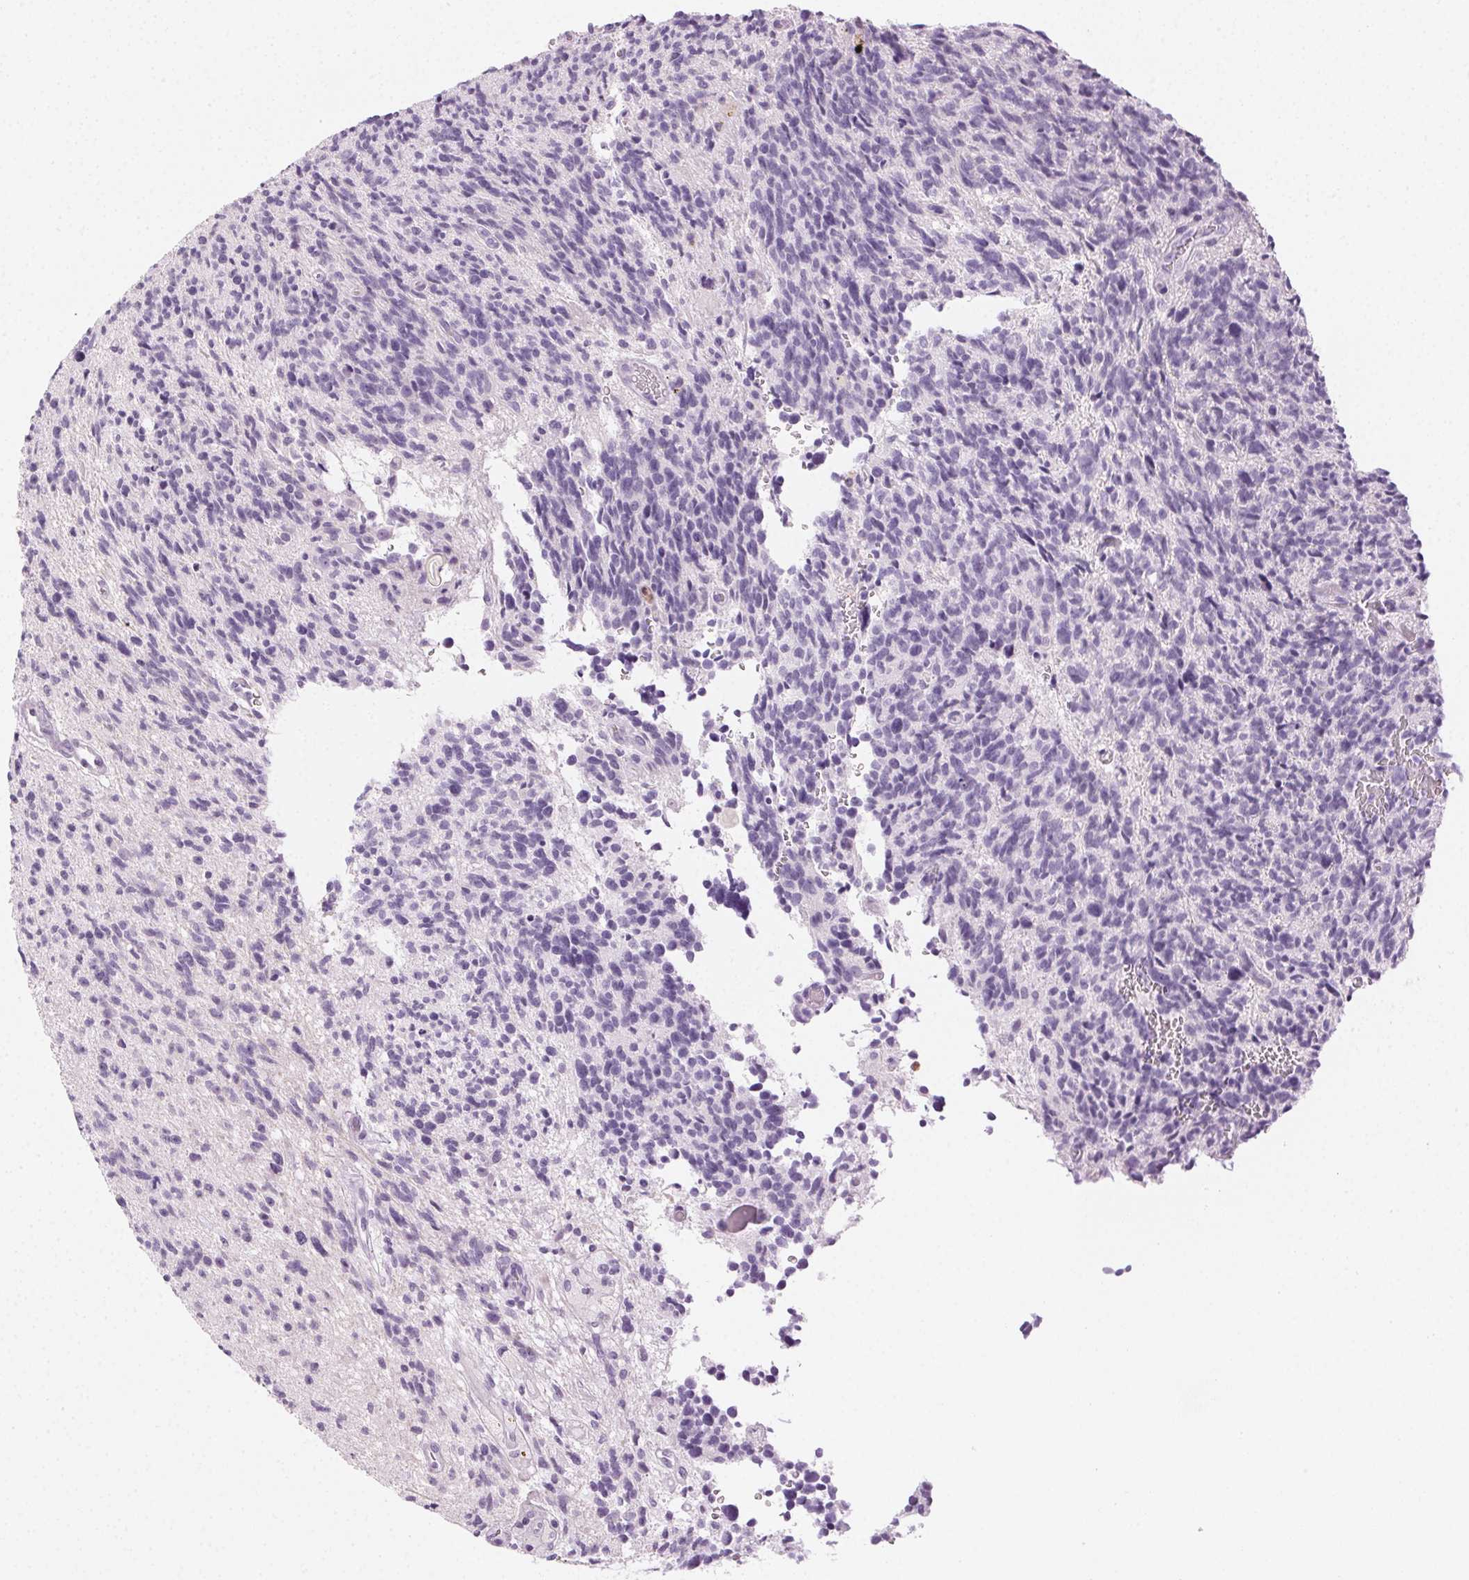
{"staining": {"intensity": "negative", "quantity": "none", "location": "none"}, "tissue": "glioma", "cell_type": "Tumor cells", "image_type": "cancer", "snomed": [{"axis": "morphology", "description": "Glioma, malignant, High grade"}, {"axis": "topography", "description": "Brain"}], "caption": "Protein analysis of malignant glioma (high-grade) displays no significant expression in tumor cells.", "gene": "MPO", "patient": {"sex": "male", "age": 29}}